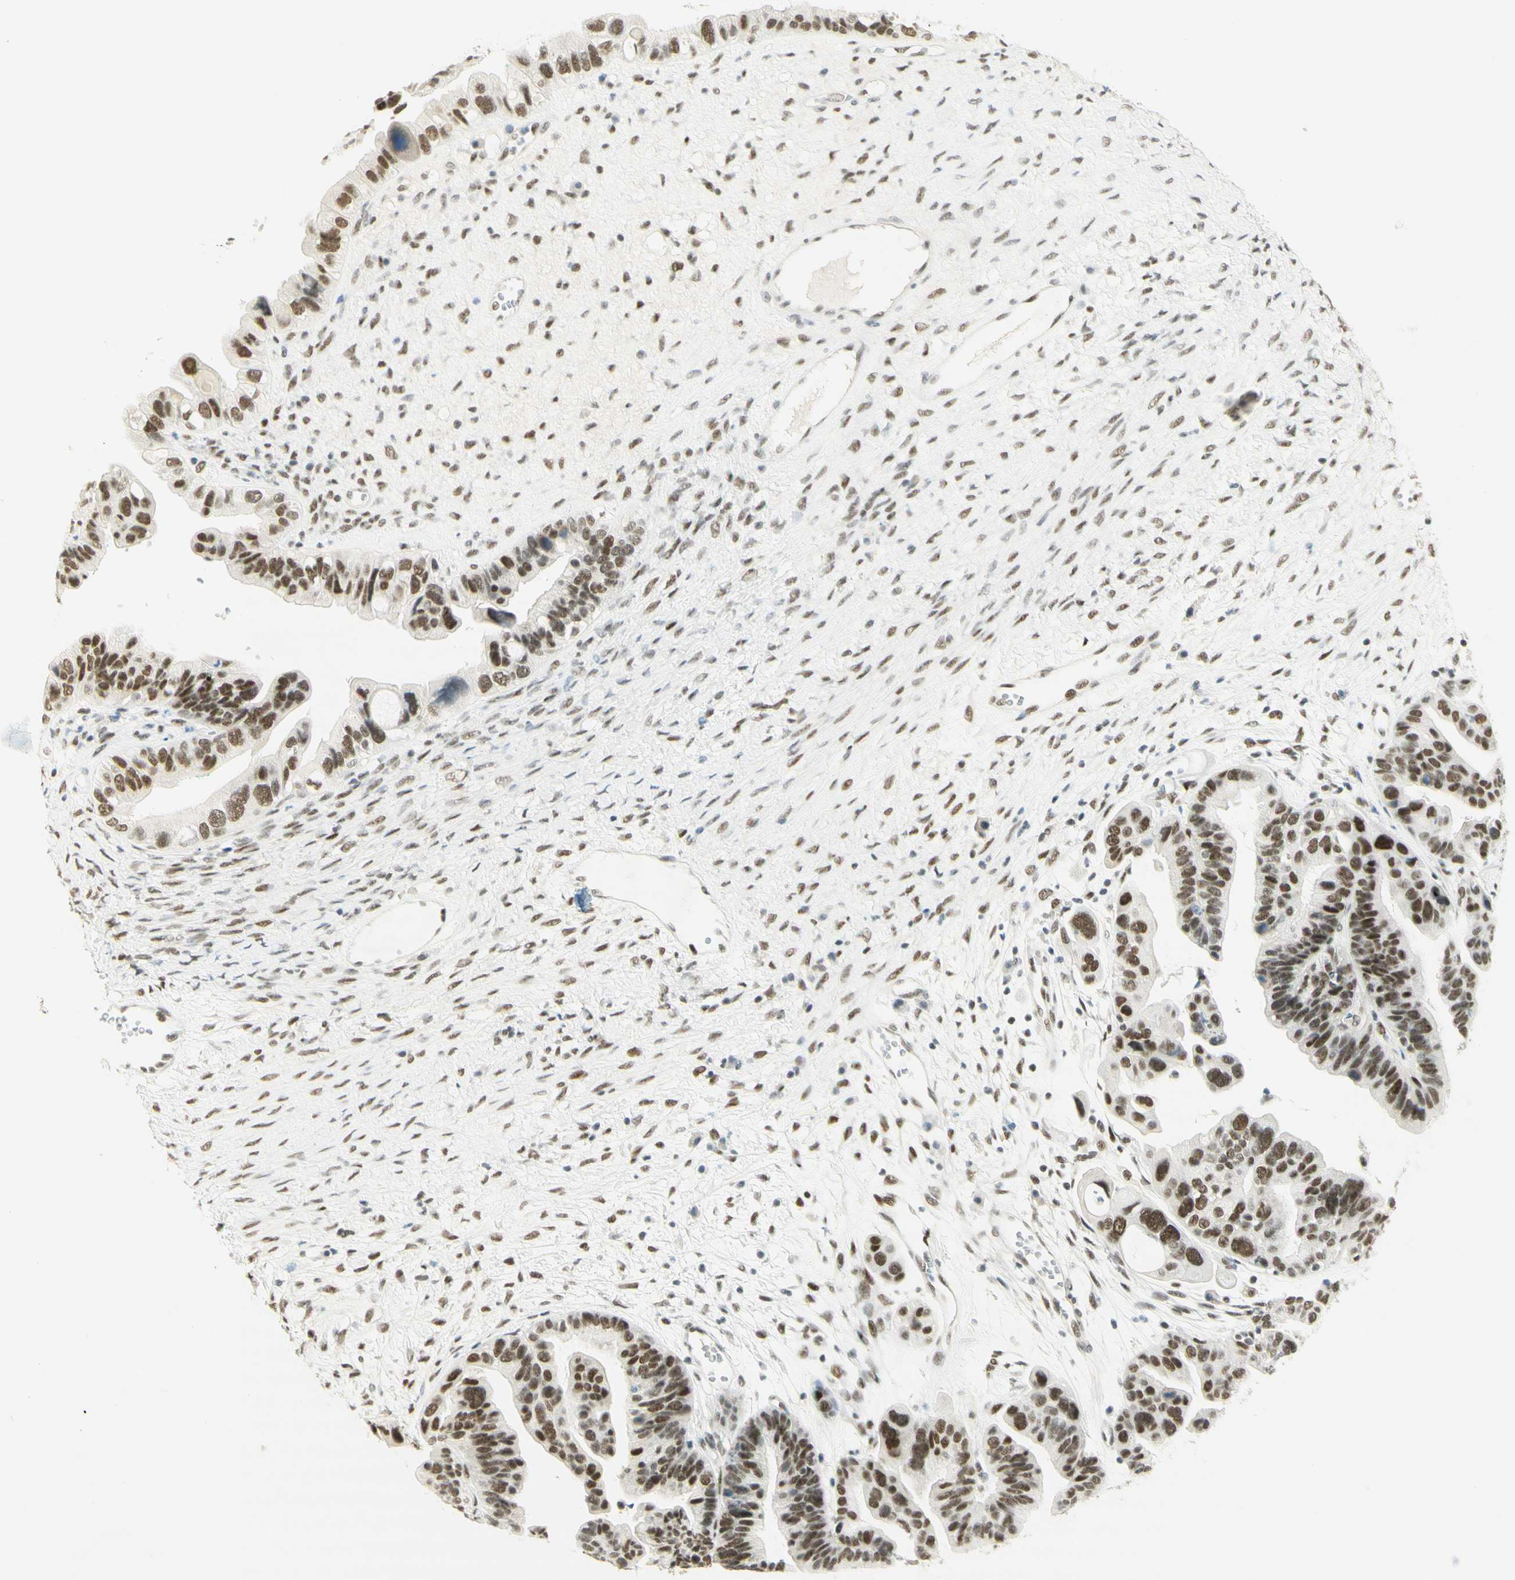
{"staining": {"intensity": "weak", "quantity": ">75%", "location": "nuclear"}, "tissue": "ovarian cancer", "cell_type": "Tumor cells", "image_type": "cancer", "snomed": [{"axis": "morphology", "description": "Cystadenocarcinoma, serous, NOS"}, {"axis": "topography", "description": "Ovary"}], "caption": "Serous cystadenocarcinoma (ovarian) tissue shows weak nuclear expression in about >75% of tumor cells", "gene": "PMS2", "patient": {"sex": "female", "age": 56}}